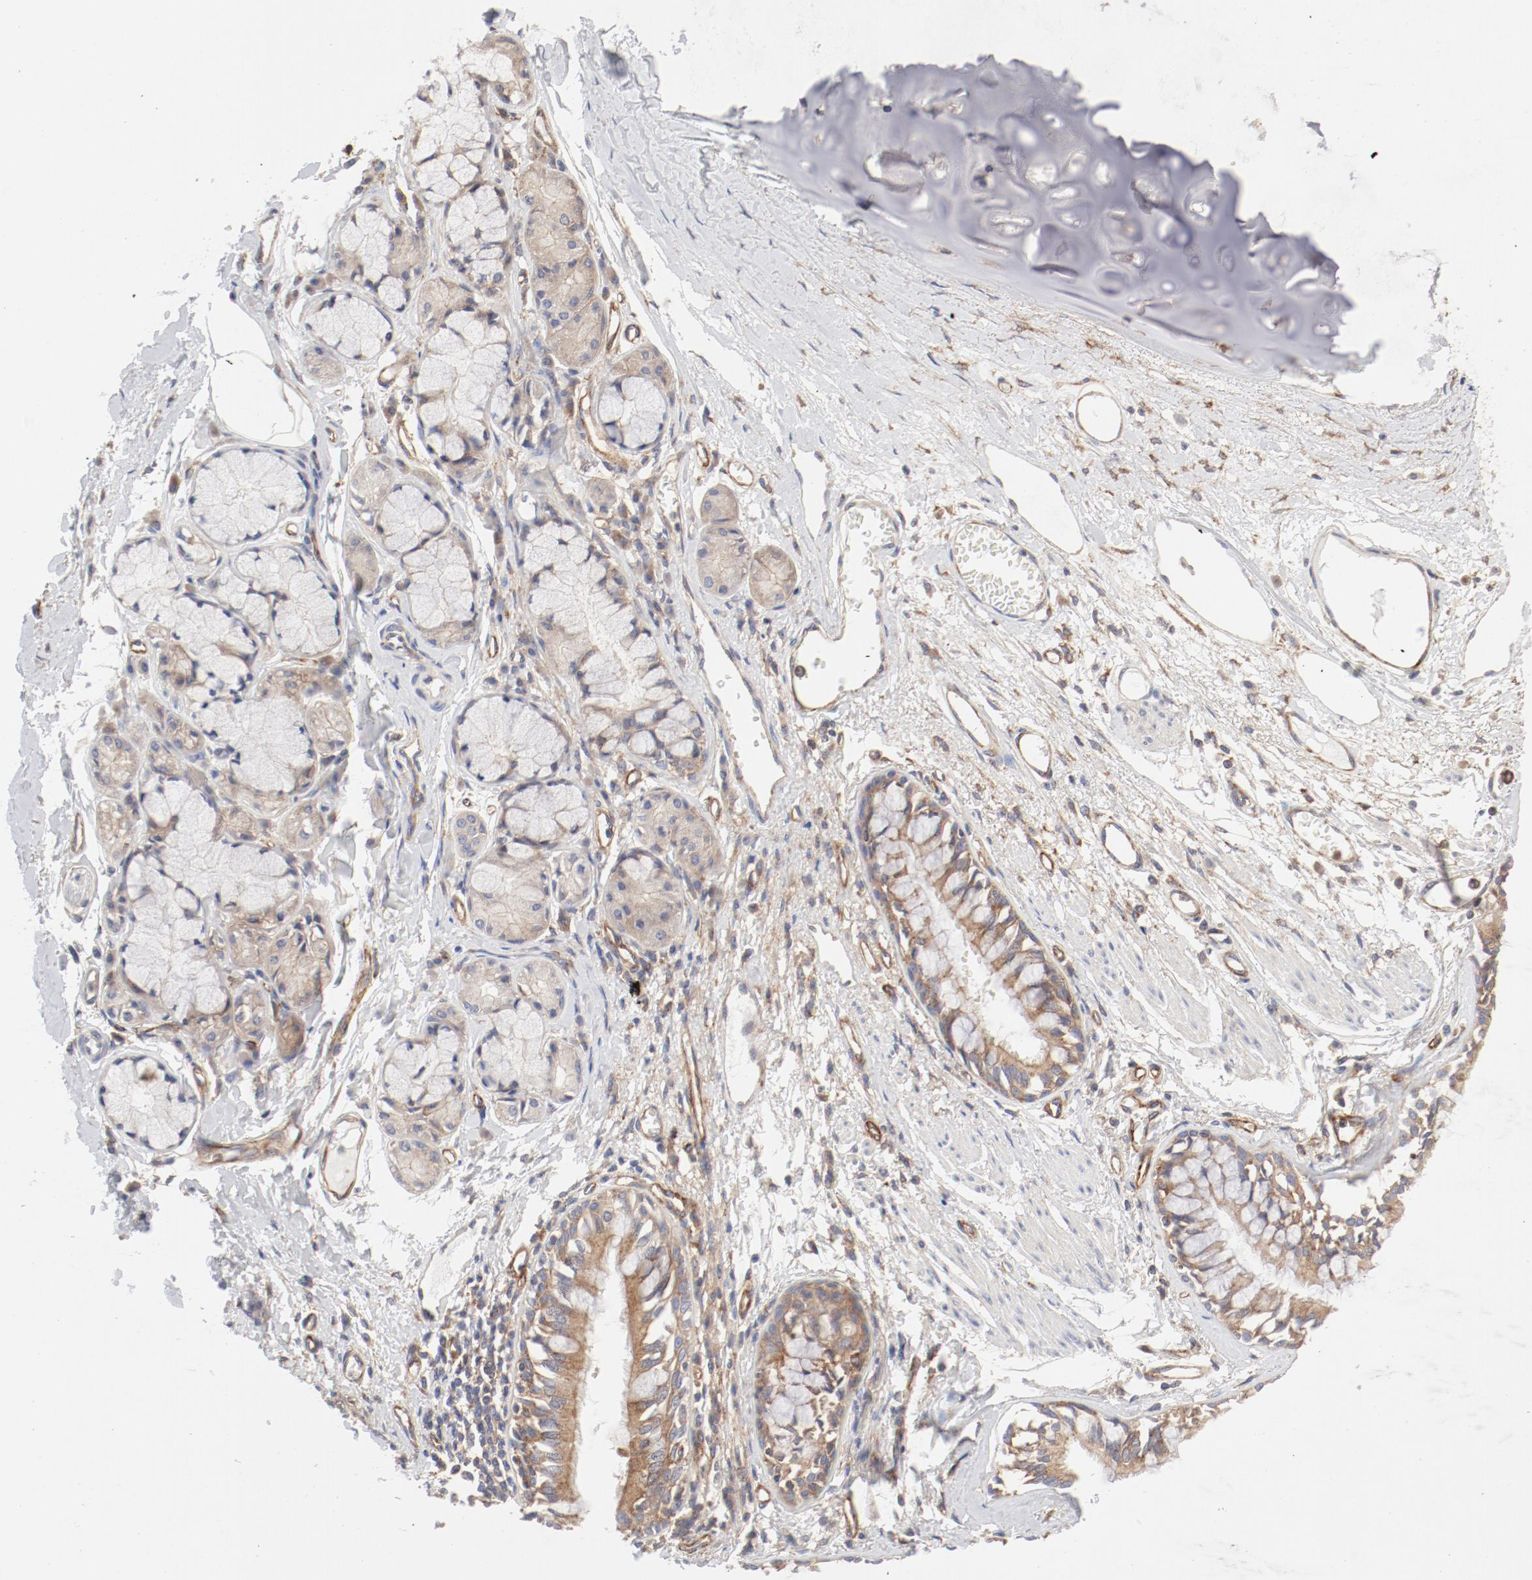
{"staining": {"intensity": "moderate", "quantity": ">75%", "location": "cytoplasmic/membranous"}, "tissue": "bronchus", "cell_type": "Respiratory epithelial cells", "image_type": "normal", "snomed": [{"axis": "morphology", "description": "Normal tissue, NOS"}, {"axis": "topography", "description": "Bronchus"}, {"axis": "topography", "description": "Lung"}], "caption": "Protein analysis of unremarkable bronchus reveals moderate cytoplasmic/membranous staining in approximately >75% of respiratory epithelial cells. (Brightfield microscopy of DAB IHC at high magnification).", "gene": "AP2A1", "patient": {"sex": "female", "age": 56}}